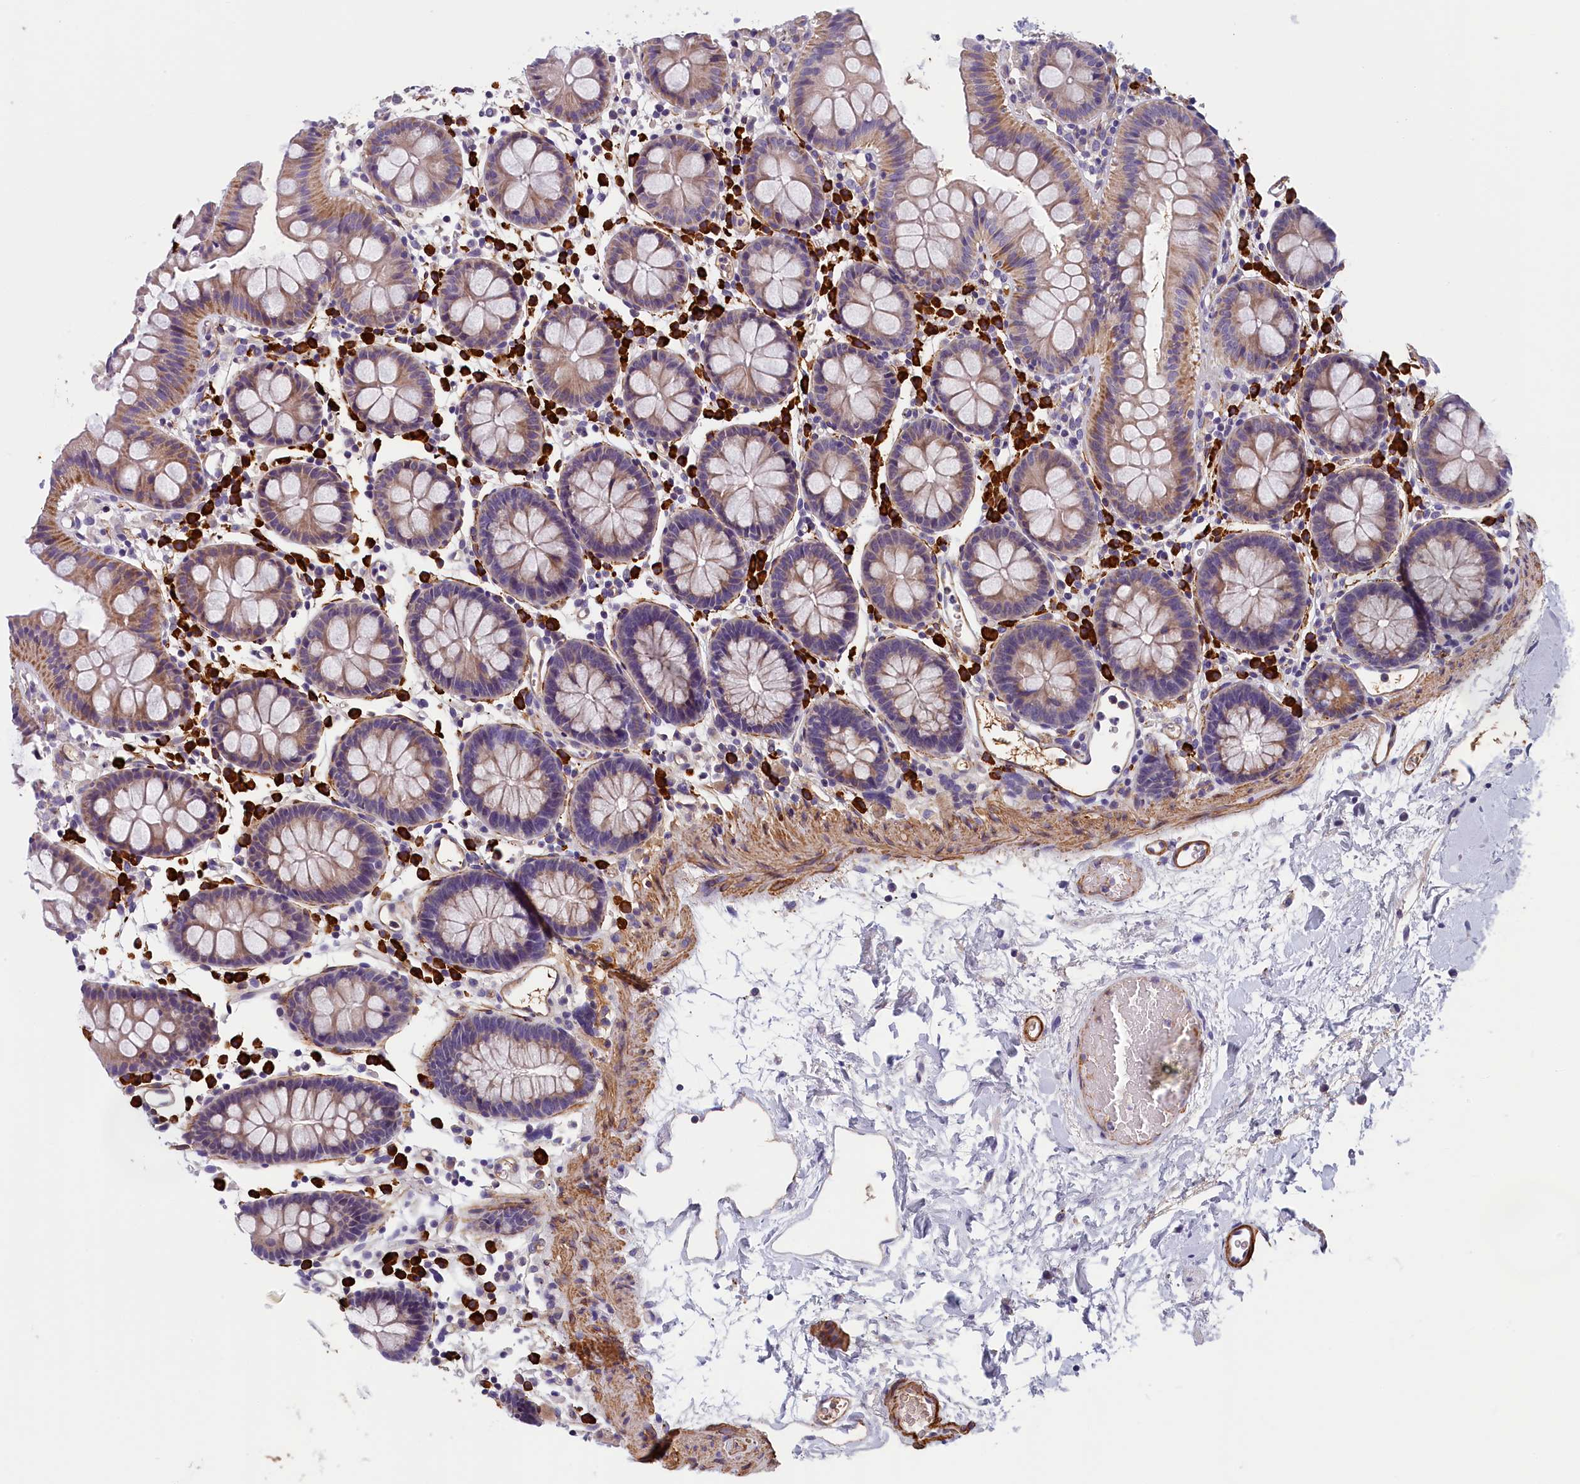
{"staining": {"intensity": "moderate", "quantity": ">75%", "location": "cytoplasmic/membranous"}, "tissue": "colon", "cell_type": "Endothelial cells", "image_type": "normal", "snomed": [{"axis": "morphology", "description": "Normal tissue, NOS"}, {"axis": "topography", "description": "Colon"}], "caption": "Immunohistochemical staining of benign colon reveals >75% levels of moderate cytoplasmic/membranous protein expression in about >75% of endothelial cells.", "gene": "BCL2L13", "patient": {"sex": "male", "age": 75}}